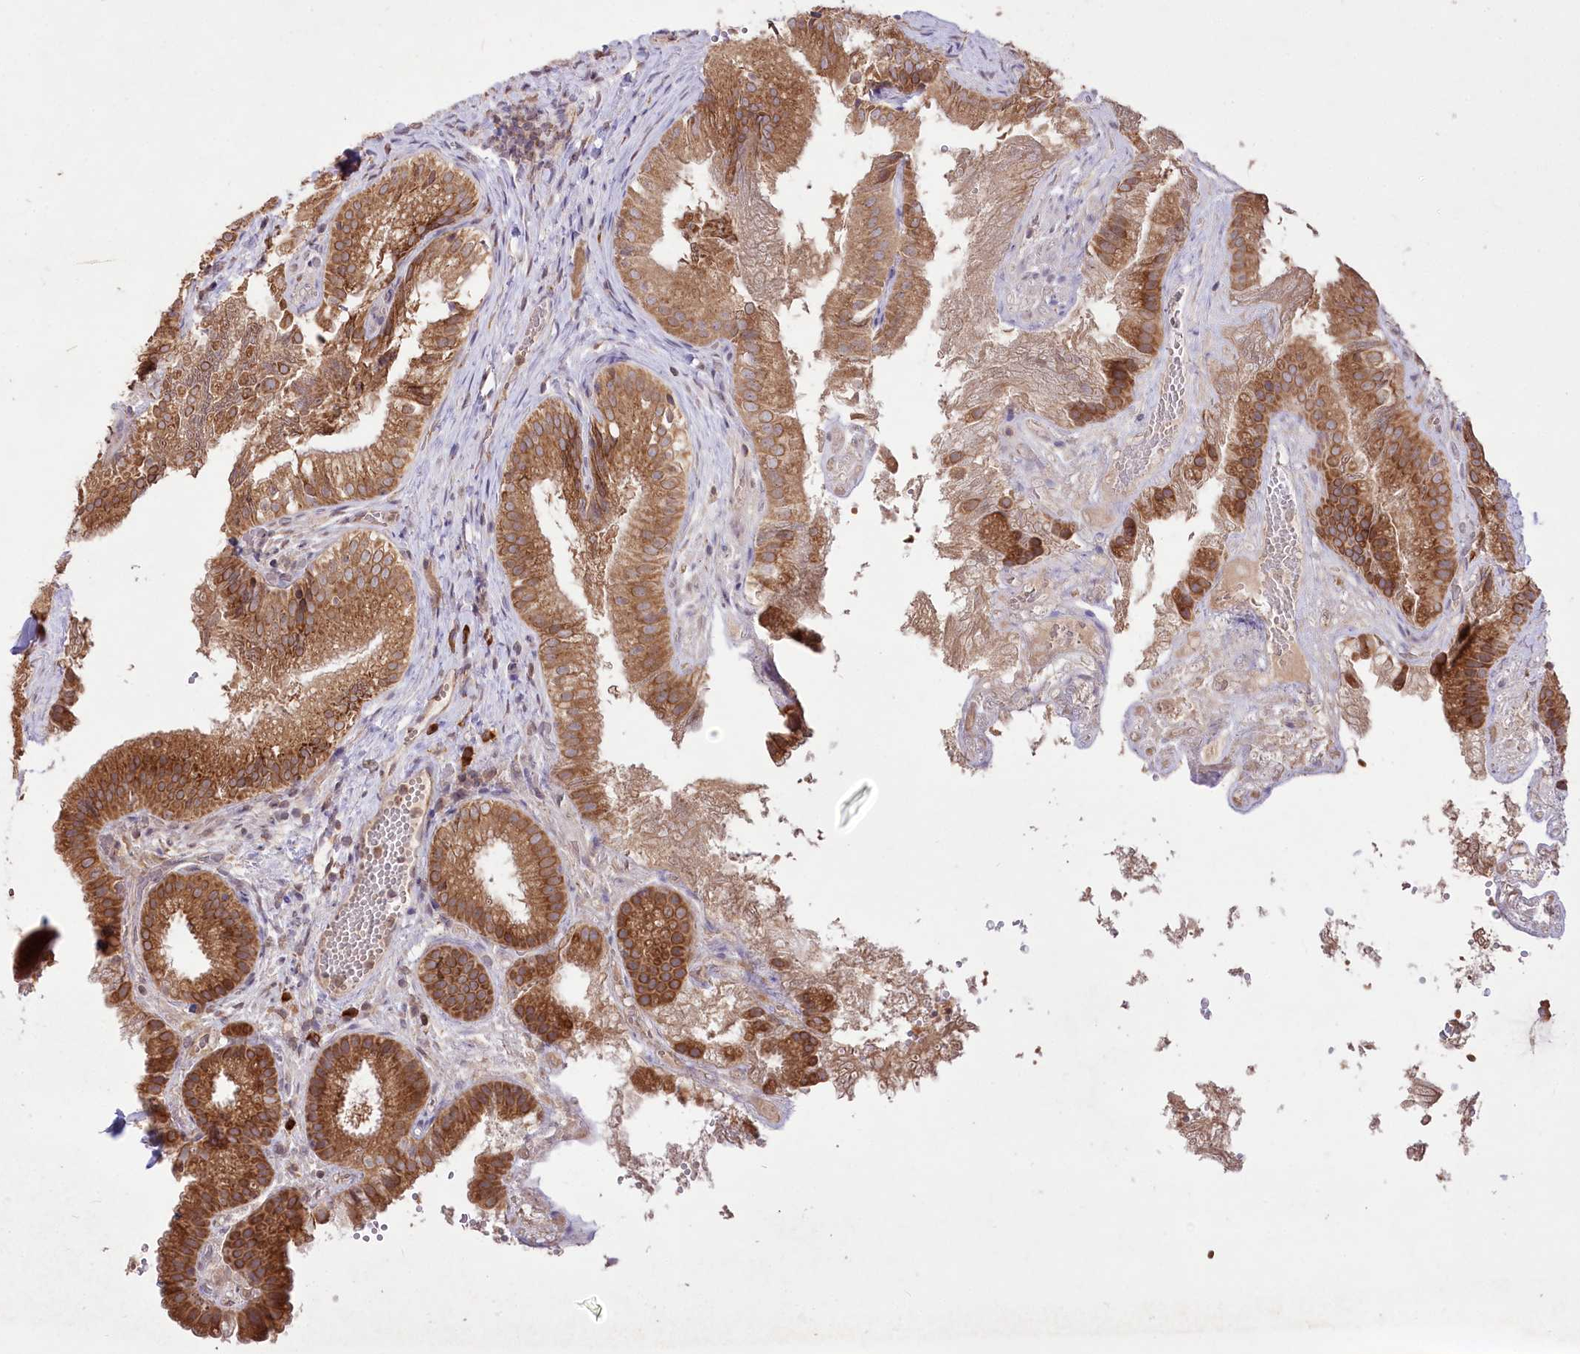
{"staining": {"intensity": "strong", "quantity": ">75%", "location": "cytoplasmic/membranous"}, "tissue": "gallbladder", "cell_type": "Glandular cells", "image_type": "normal", "snomed": [{"axis": "morphology", "description": "Normal tissue, NOS"}, {"axis": "topography", "description": "Gallbladder"}], "caption": "This photomicrograph reveals IHC staining of benign human gallbladder, with high strong cytoplasmic/membranous expression in about >75% of glandular cells.", "gene": "STT3B", "patient": {"sex": "female", "age": 30}}